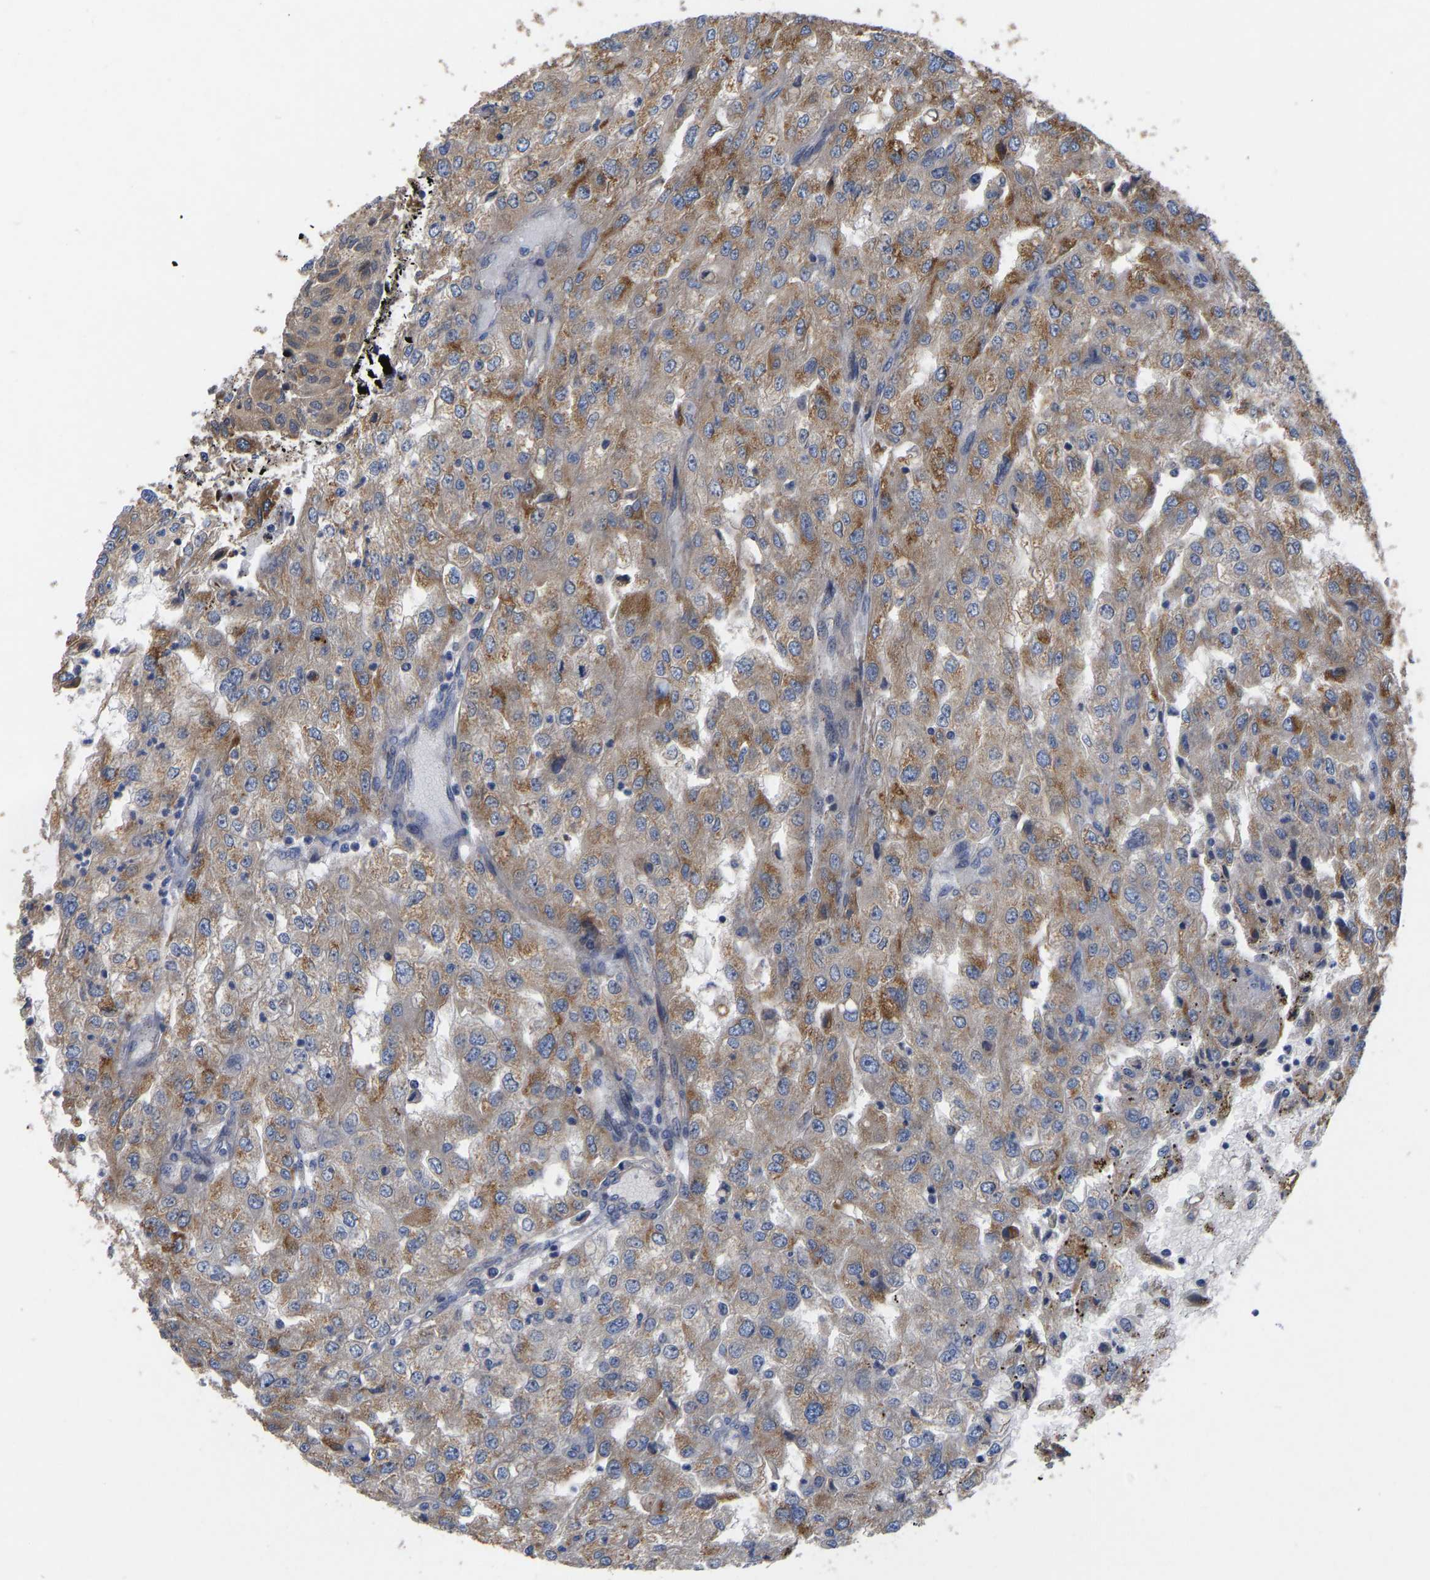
{"staining": {"intensity": "moderate", "quantity": "25%-75%", "location": "cytoplasmic/membranous"}, "tissue": "renal cancer", "cell_type": "Tumor cells", "image_type": "cancer", "snomed": [{"axis": "morphology", "description": "Adenocarcinoma, NOS"}, {"axis": "topography", "description": "Kidney"}], "caption": "DAB immunohistochemical staining of renal cancer (adenocarcinoma) exhibits moderate cytoplasmic/membranous protein expression in approximately 25%-75% of tumor cells. (IHC, brightfield microscopy, high magnification).", "gene": "FRRS1", "patient": {"sex": "female", "age": 54}}